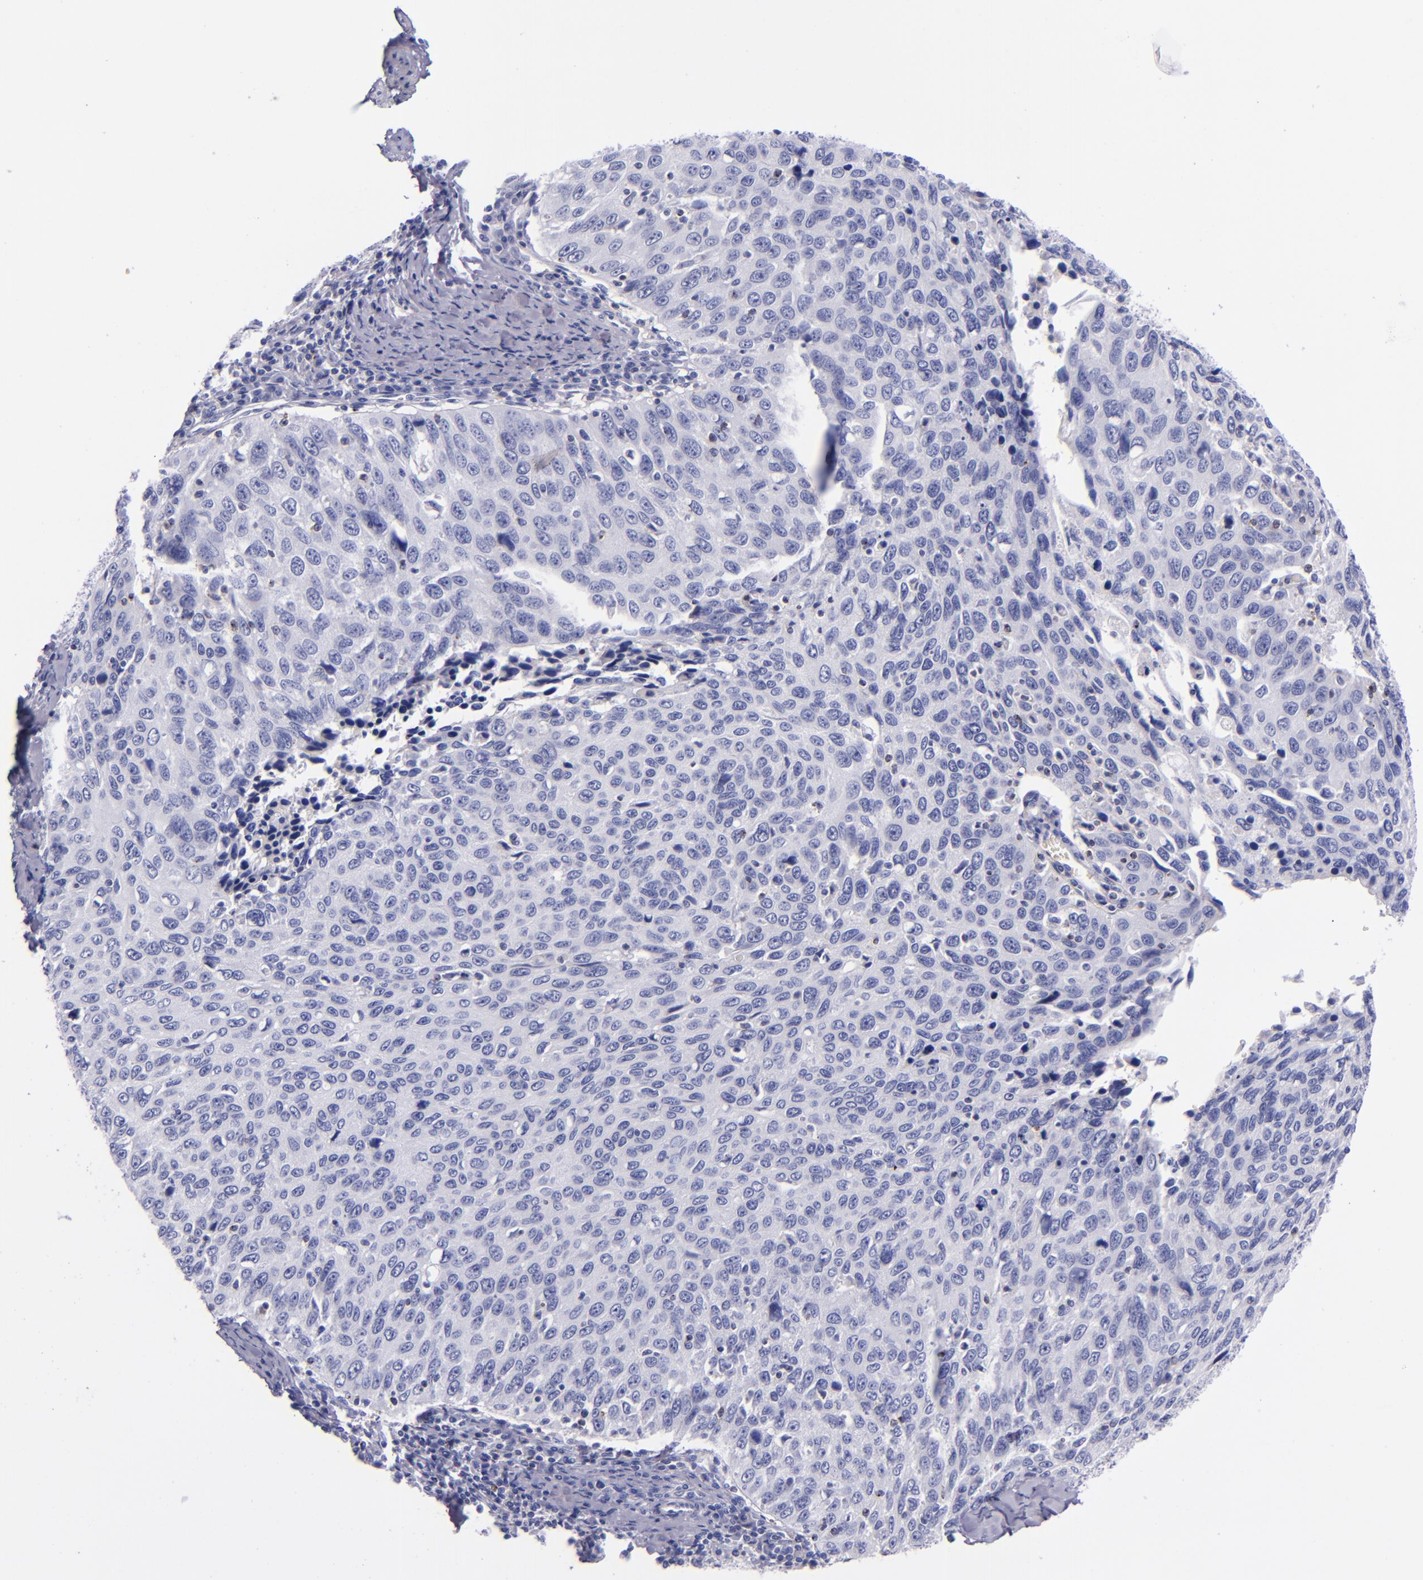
{"staining": {"intensity": "negative", "quantity": "none", "location": "none"}, "tissue": "cervical cancer", "cell_type": "Tumor cells", "image_type": "cancer", "snomed": [{"axis": "morphology", "description": "Squamous cell carcinoma, NOS"}, {"axis": "topography", "description": "Cervix"}], "caption": "Human cervical cancer stained for a protein using immunohistochemistry displays no positivity in tumor cells.", "gene": "LAG3", "patient": {"sex": "female", "age": 53}}